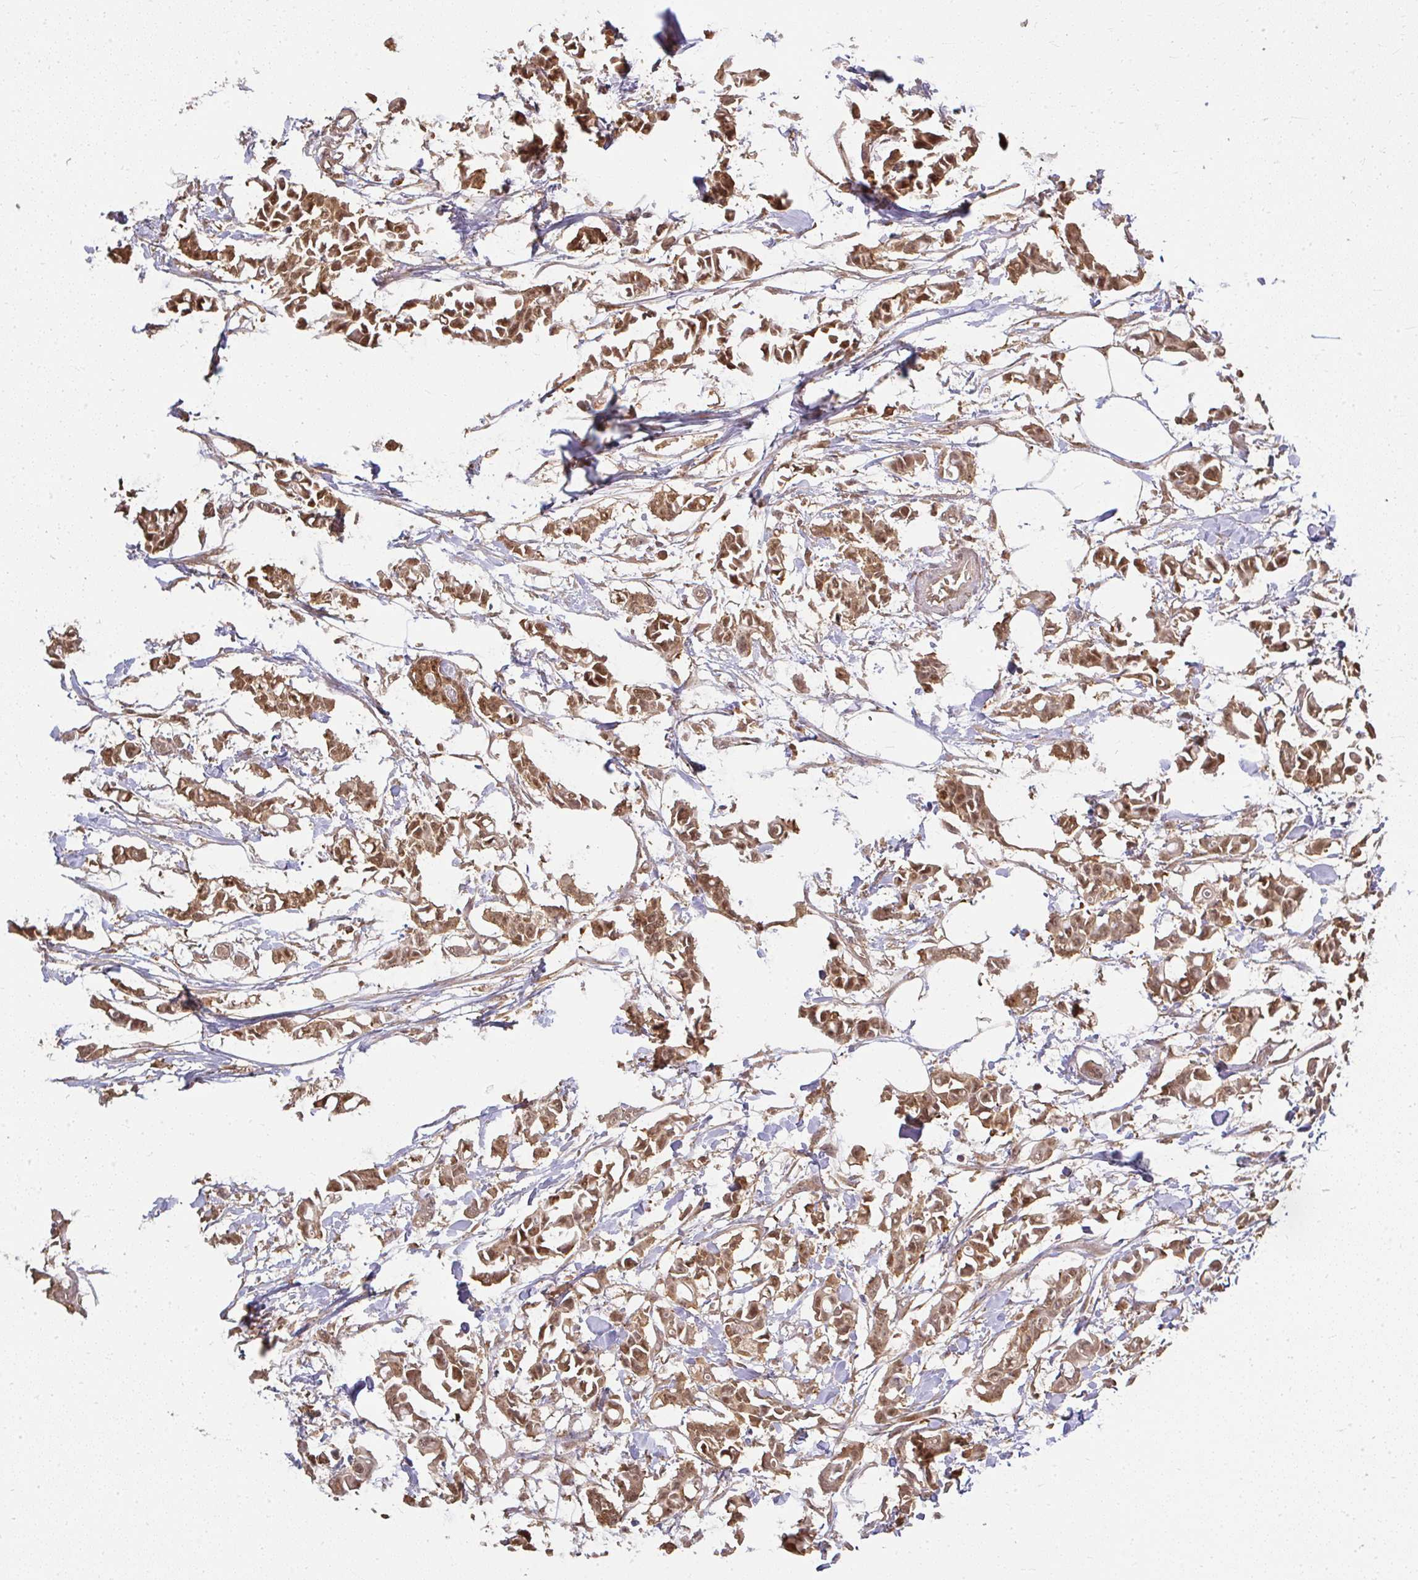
{"staining": {"intensity": "moderate", "quantity": ">75%", "location": "cytoplasmic/membranous,nuclear"}, "tissue": "breast cancer", "cell_type": "Tumor cells", "image_type": "cancer", "snomed": [{"axis": "morphology", "description": "Duct carcinoma"}, {"axis": "topography", "description": "Breast"}], "caption": "Breast cancer stained for a protein (brown) displays moderate cytoplasmic/membranous and nuclear positive staining in about >75% of tumor cells.", "gene": "LARS2", "patient": {"sex": "female", "age": 41}}